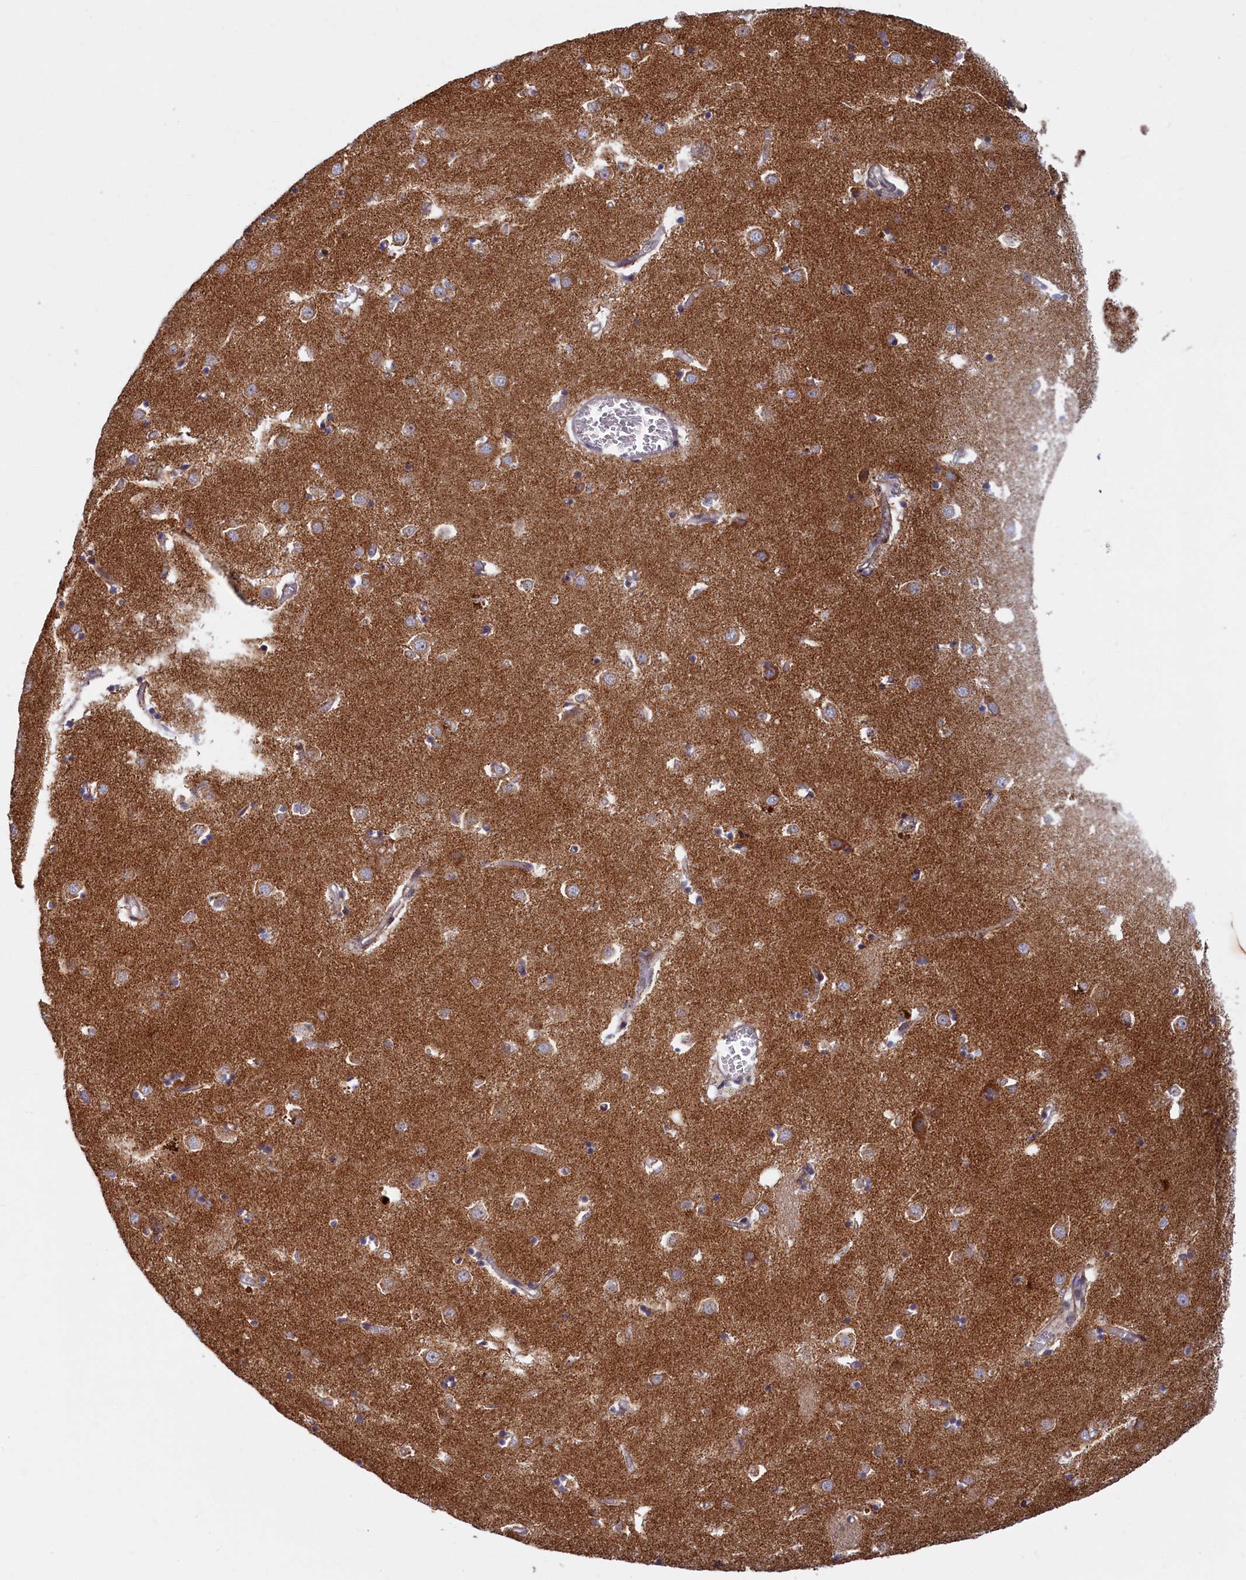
{"staining": {"intensity": "negative", "quantity": "none", "location": "none"}, "tissue": "caudate", "cell_type": "Glial cells", "image_type": "normal", "snomed": [{"axis": "morphology", "description": "Normal tissue, NOS"}, {"axis": "topography", "description": "Lateral ventricle wall"}], "caption": "IHC of benign human caudate shows no positivity in glial cells. The staining was performed using DAB to visualize the protein expression in brown, while the nuclei were stained in blue with hematoxylin (Magnification: 20x).", "gene": "PLA2G10", "patient": {"sex": "male", "age": 70}}